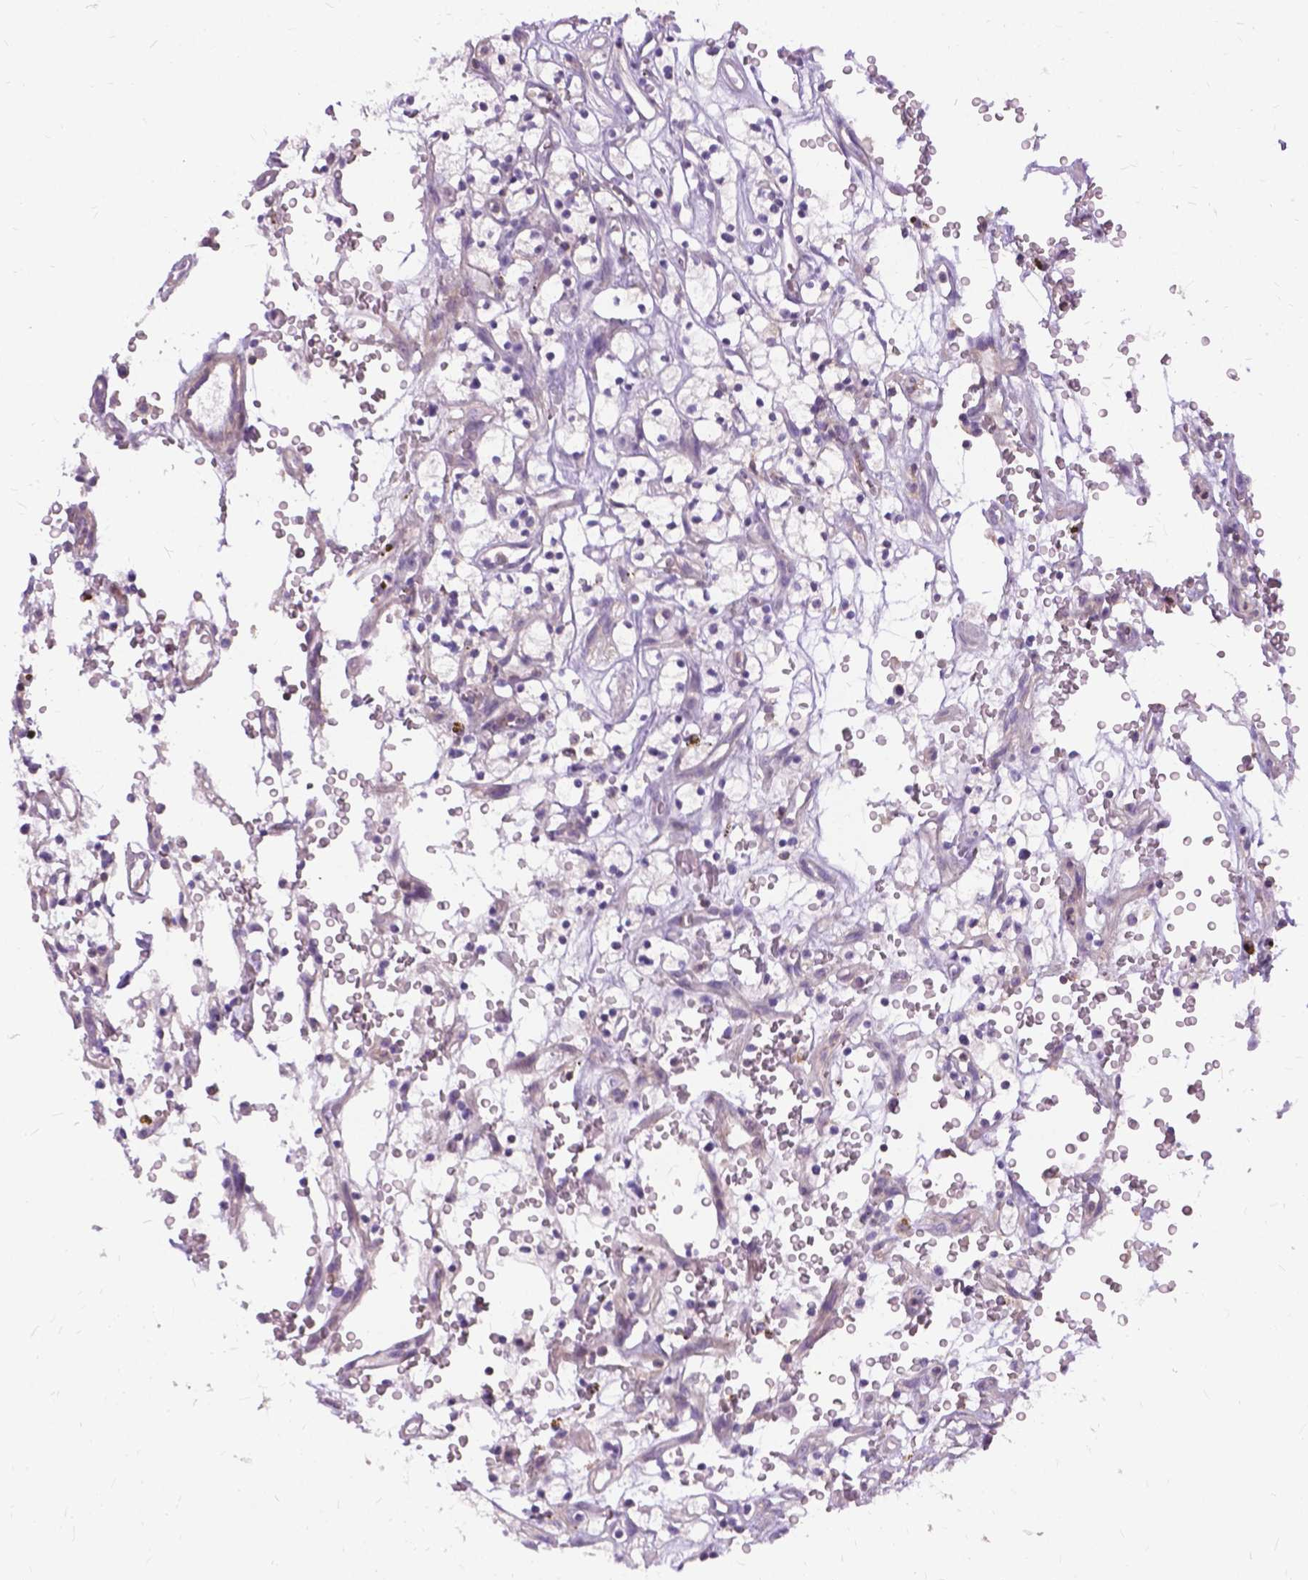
{"staining": {"intensity": "negative", "quantity": "none", "location": "none"}, "tissue": "renal cancer", "cell_type": "Tumor cells", "image_type": "cancer", "snomed": [{"axis": "morphology", "description": "Adenocarcinoma, NOS"}, {"axis": "topography", "description": "Kidney"}], "caption": "Immunohistochemistry of renal cancer reveals no staining in tumor cells. (DAB (3,3'-diaminobenzidine) immunohistochemistry (IHC), high magnification).", "gene": "JAK3", "patient": {"sex": "female", "age": 64}}